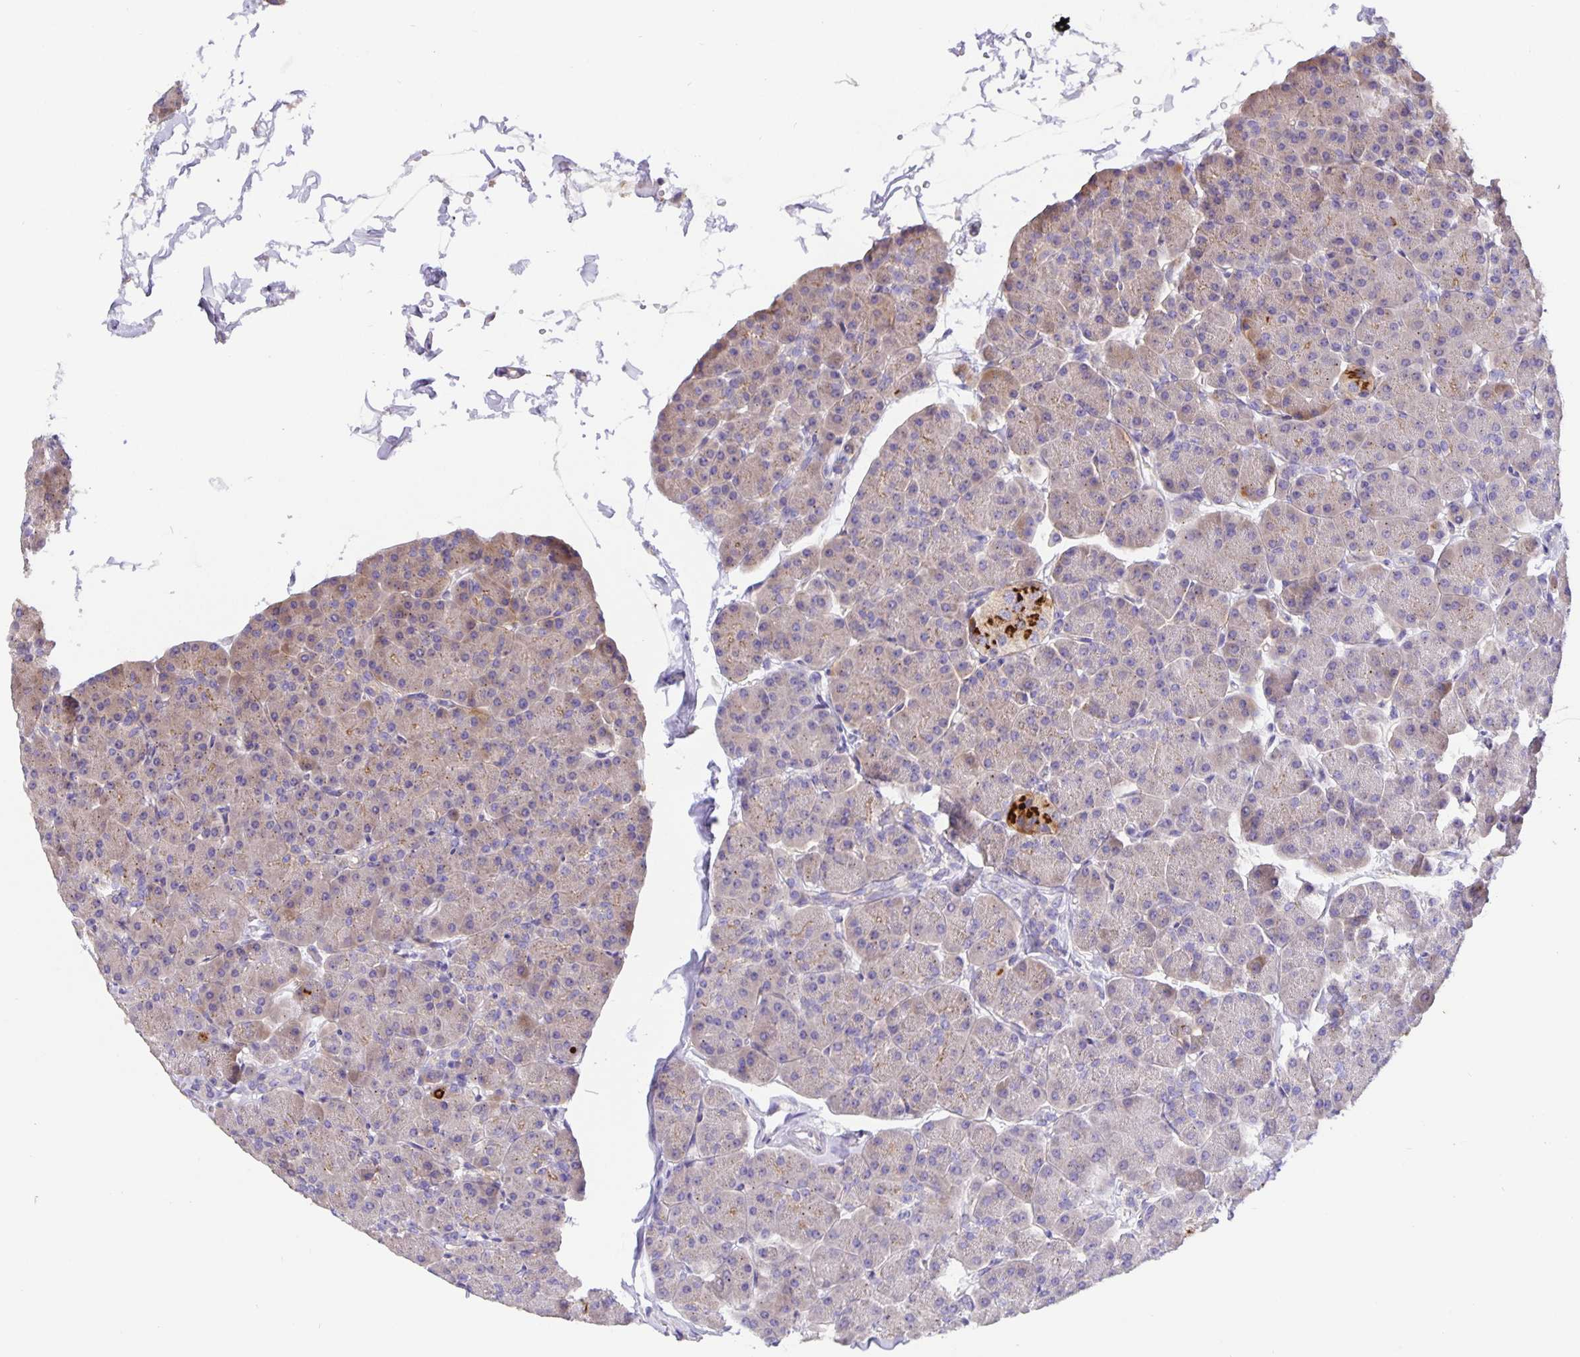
{"staining": {"intensity": "weak", "quantity": ">75%", "location": "cytoplasmic/membranous"}, "tissue": "pancreas", "cell_type": "Exocrine glandular cells", "image_type": "normal", "snomed": [{"axis": "morphology", "description": "Normal tissue, NOS"}, {"axis": "topography", "description": "Pancreas"}, {"axis": "topography", "description": "Peripheral nerve tissue"}], "caption": "An image of pancreas stained for a protein exhibits weak cytoplasmic/membranous brown staining in exocrine glandular cells. Nuclei are stained in blue.", "gene": "EML6", "patient": {"sex": "male", "age": 54}}